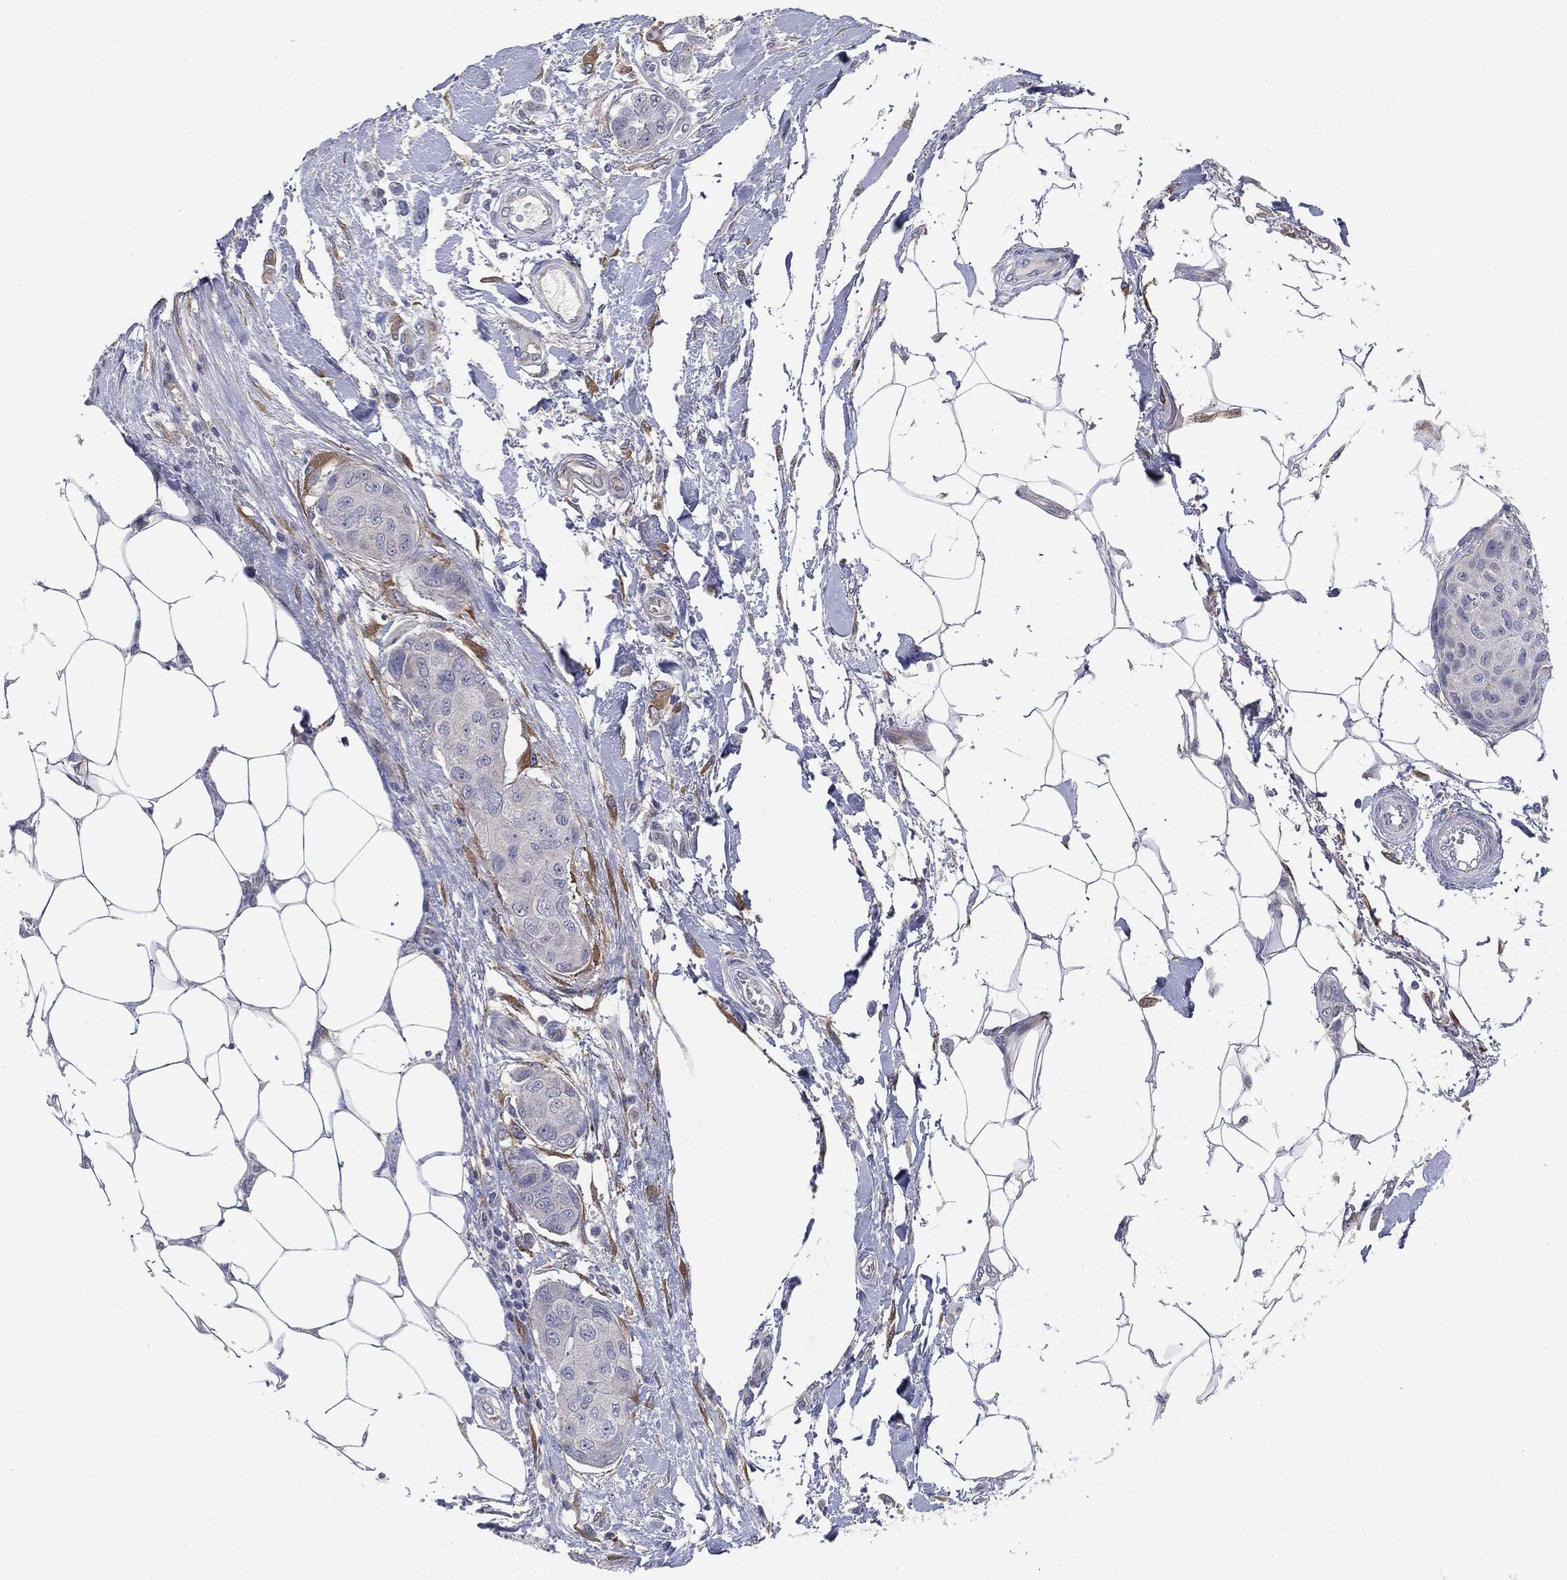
{"staining": {"intensity": "negative", "quantity": "none", "location": "none"}, "tissue": "breast cancer", "cell_type": "Tumor cells", "image_type": "cancer", "snomed": [{"axis": "morphology", "description": "Duct carcinoma"}, {"axis": "topography", "description": "Breast"}, {"axis": "topography", "description": "Lymph node"}], "caption": "An immunohistochemistry photomicrograph of breast cancer is shown. There is no staining in tumor cells of breast cancer.", "gene": "KRT5", "patient": {"sex": "female", "age": 80}}